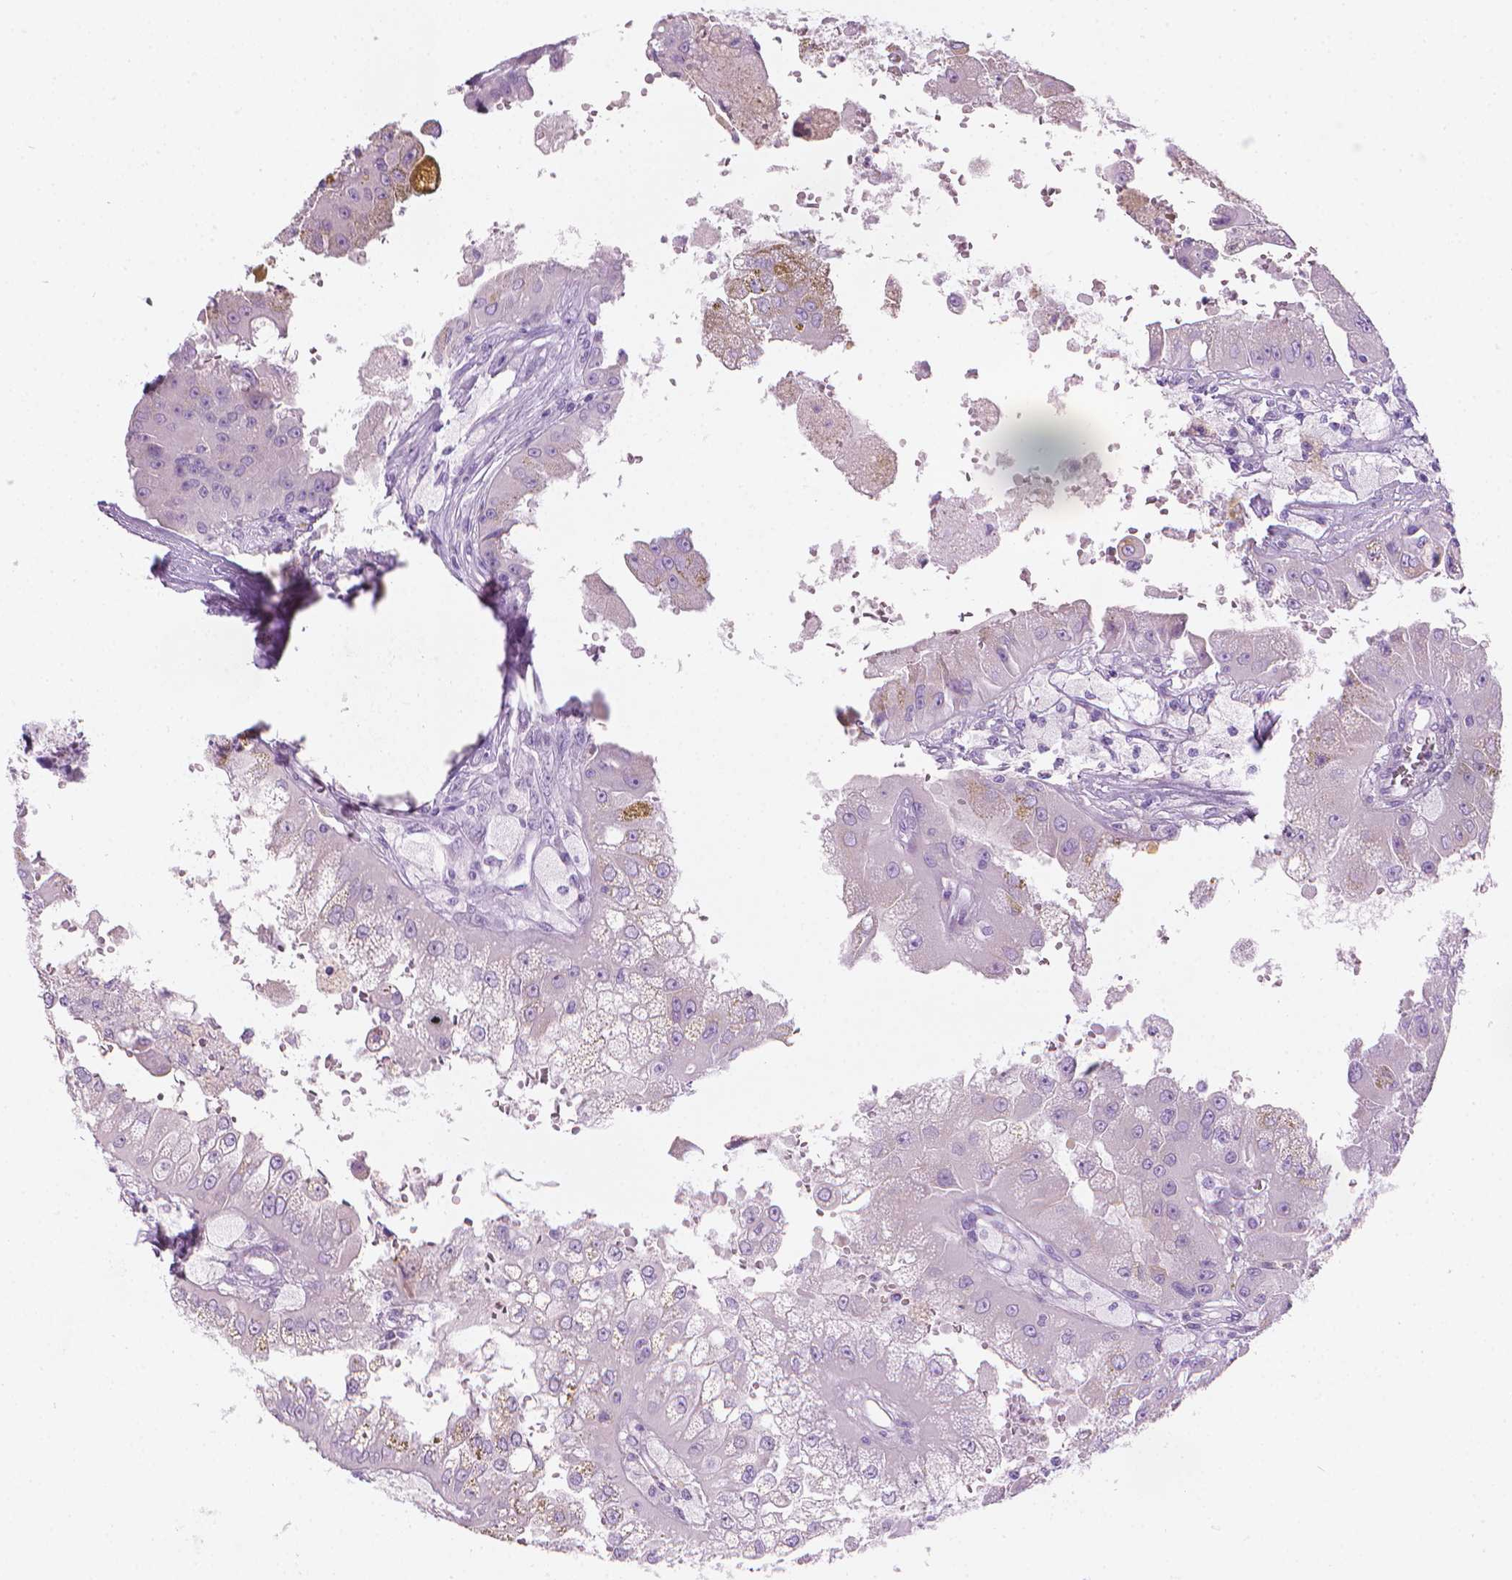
{"staining": {"intensity": "negative", "quantity": "none", "location": "none"}, "tissue": "renal cancer", "cell_type": "Tumor cells", "image_type": "cancer", "snomed": [{"axis": "morphology", "description": "Adenocarcinoma, NOS"}, {"axis": "topography", "description": "Kidney"}], "caption": "Renal adenocarcinoma was stained to show a protein in brown. There is no significant staining in tumor cells.", "gene": "TTC29", "patient": {"sex": "male", "age": 58}}